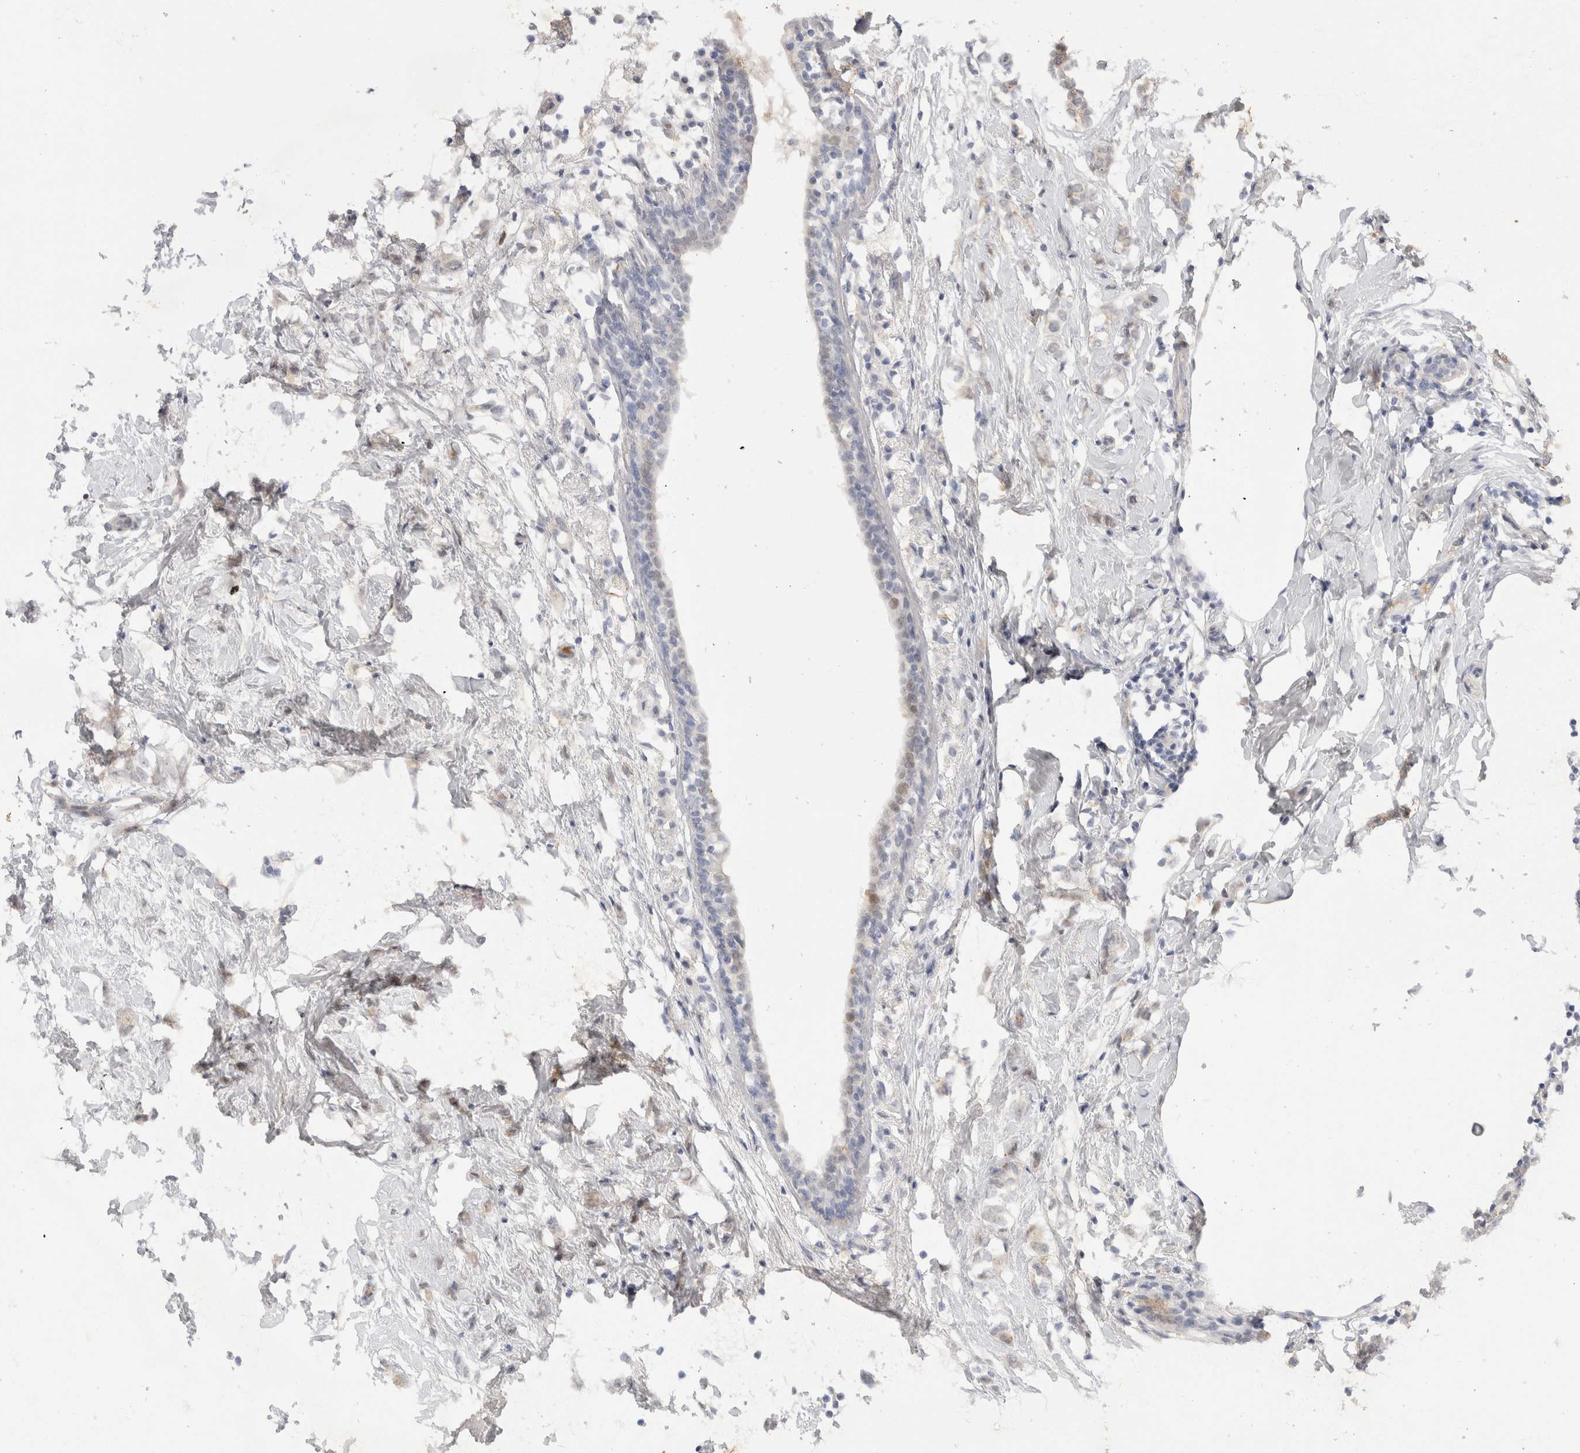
{"staining": {"intensity": "negative", "quantity": "none", "location": "none"}, "tissue": "breast cancer", "cell_type": "Tumor cells", "image_type": "cancer", "snomed": [{"axis": "morphology", "description": "Normal tissue, NOS"}, {"axis": "morphology", "description": "Lobular carcinoma"}, {"axis": "topography", "description": "Breast"}], "caption": "Immunohistochemical staining of breast cancer (lobular carcinoma) shows no significant positivity in tumor cells. (Immunohistochemistry, brightfield microscopy, high magnification).", "gene": "TOM1L2", "patient": {"sex": "female", "age": 47}}